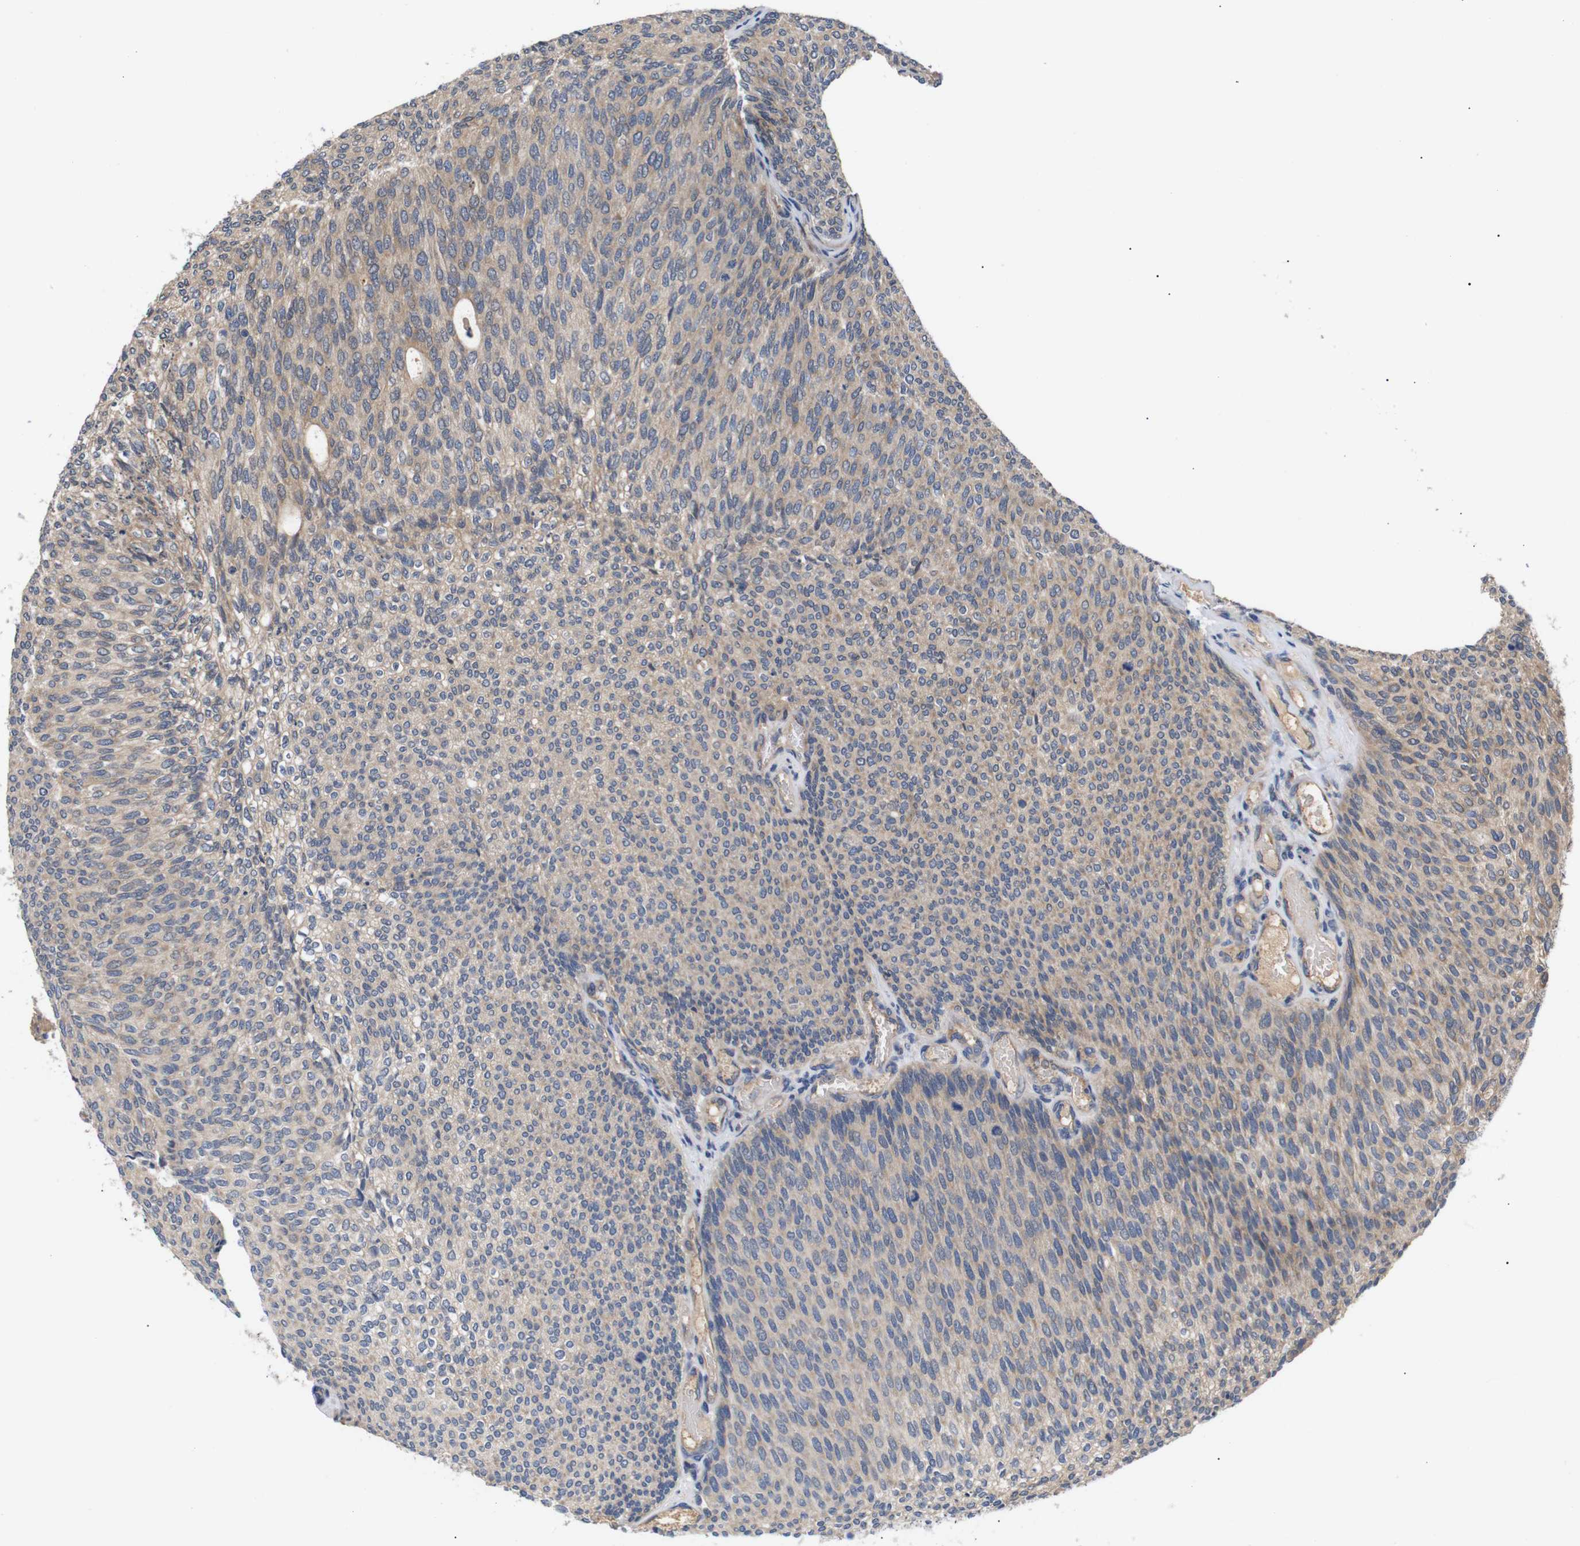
{"staining": {"intensity": "weak", "quantity": ">75%", "location": "cytoplasmic/membranous"}, "tissue": "urothelial cancer", "cell_type": "Tumor cells", "image_type": "cancer", "snomed": [{"axis": "morphology", "description": "Urothelial carcinoma, Low grade"}, {"axis": "topography", "description": "Urinary bladder"}], "caption": "This photomicrograph shows immunohistochemistry staining of human low-grade urothelial carcinoma, with low weak cytoplasmic/membranous positivity in approximately >75% of tumor cells.", "gene": "RIPK1", "patient": {"sex": "female", "age": 79}}